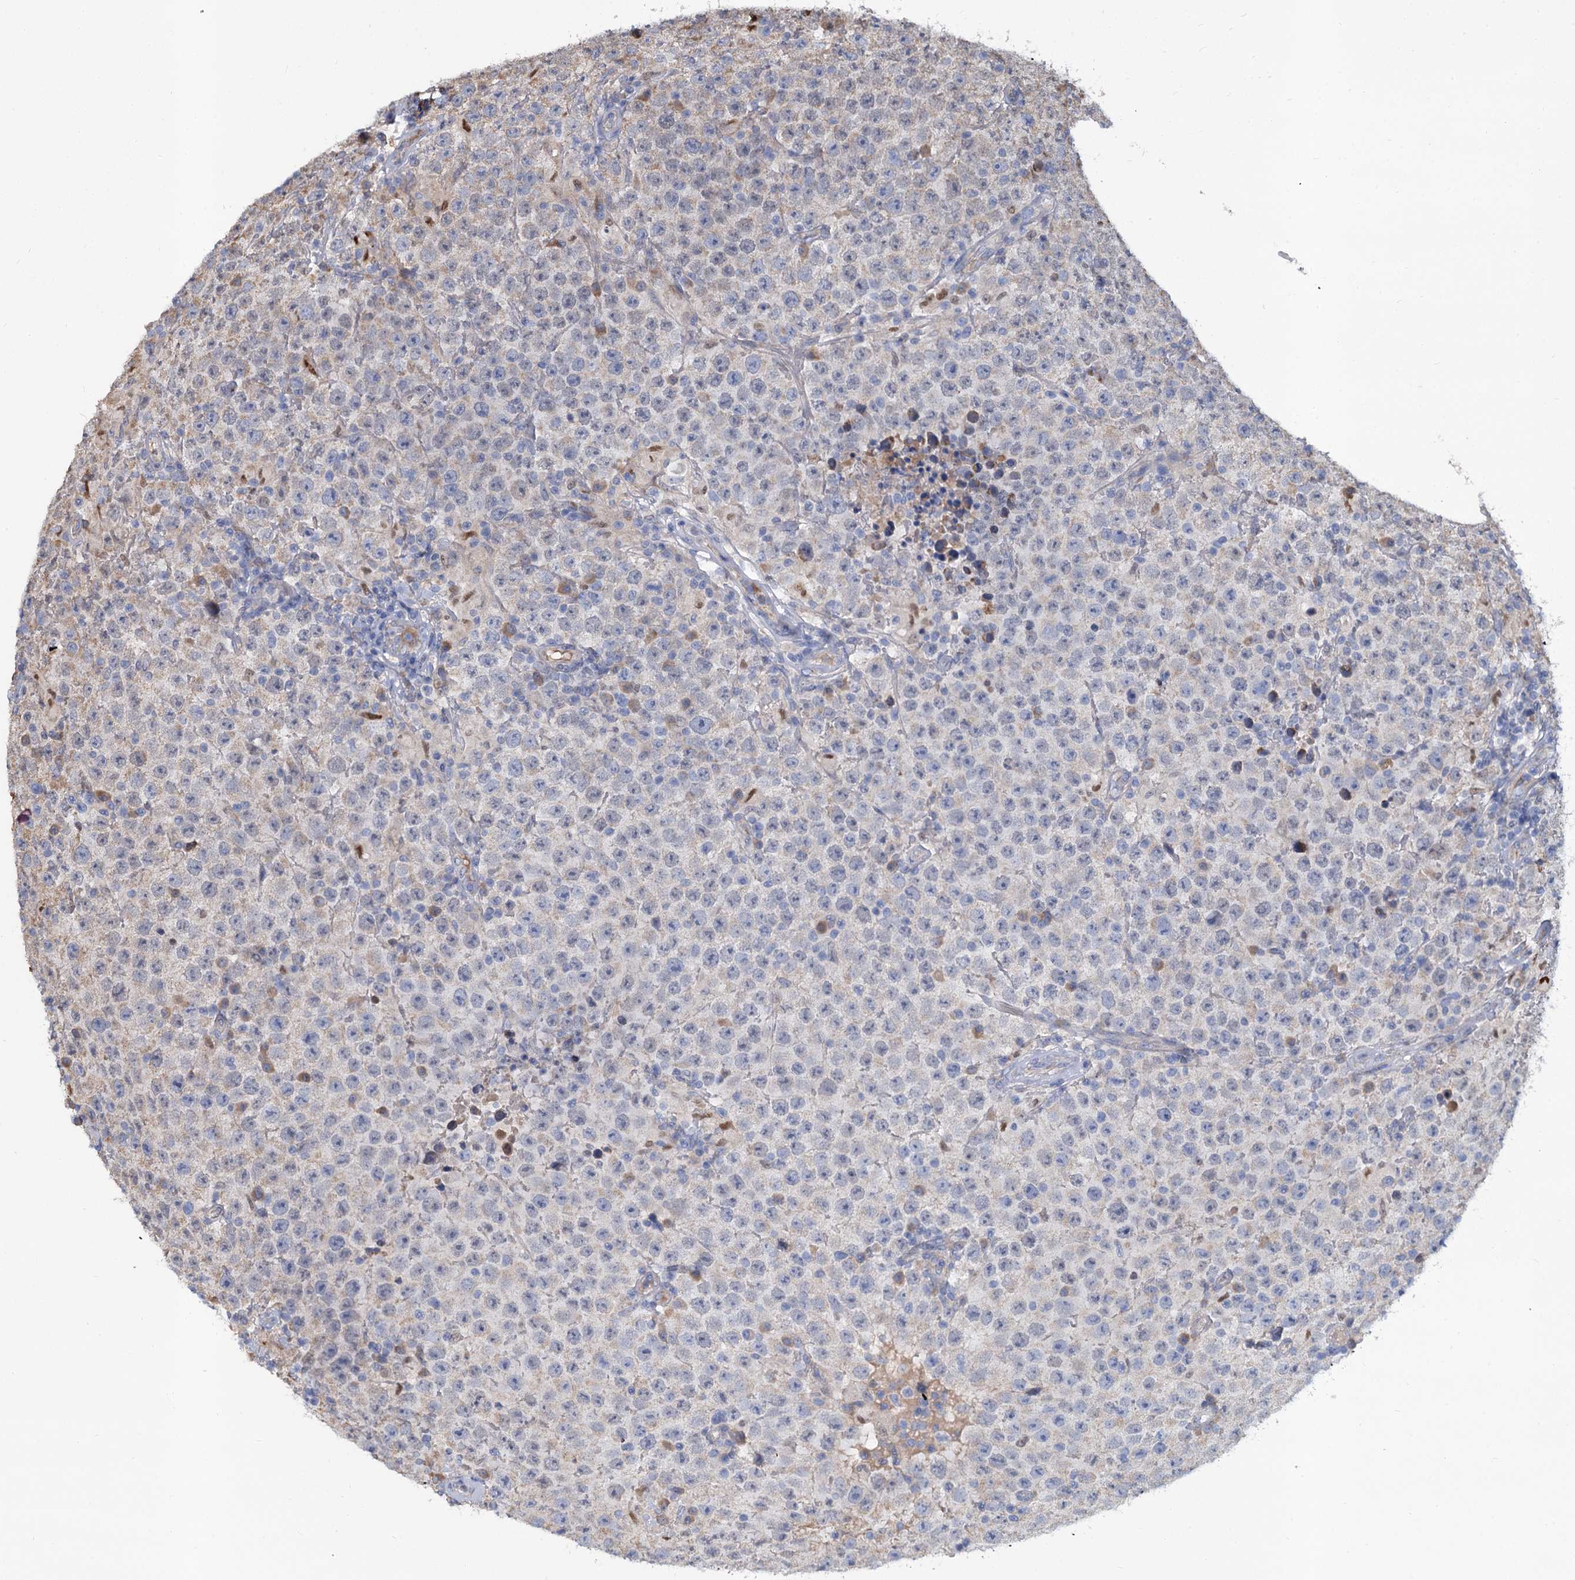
{"staining": {"intensity": "weak", "quantity": "<25%", "location": "cytoplasmic/membranous"}, "tissue": "testis cancer", "cell_type": "Tumor cells", "image_type": "cancer", "snomed": [{"axis": "morphology", "description": "Normal tissue, NOS"}, {"axis": "morphology", "description": "Urothelial carcinoma, High grade"}, {"axis": "morphology", "description": "Seminoma, NOS"}, {"axis": "morphology", "description": "Carcinoma, Embryonal, NOS"}, {"axis": "topography", "description": "Urinary bladder"}, {"axis": "topography", "description": "Testis"}], "caption": "Tumor cells are negative for brown protein staining in testis cancer. (Stains: DAB immunohistochemistry (IHC) with hematoxylin counter stain, Microscopy: brightfield microscopy at high magnification).", "gene": "ALKBH7", "patient": {"sex": "male", "age": 41}}